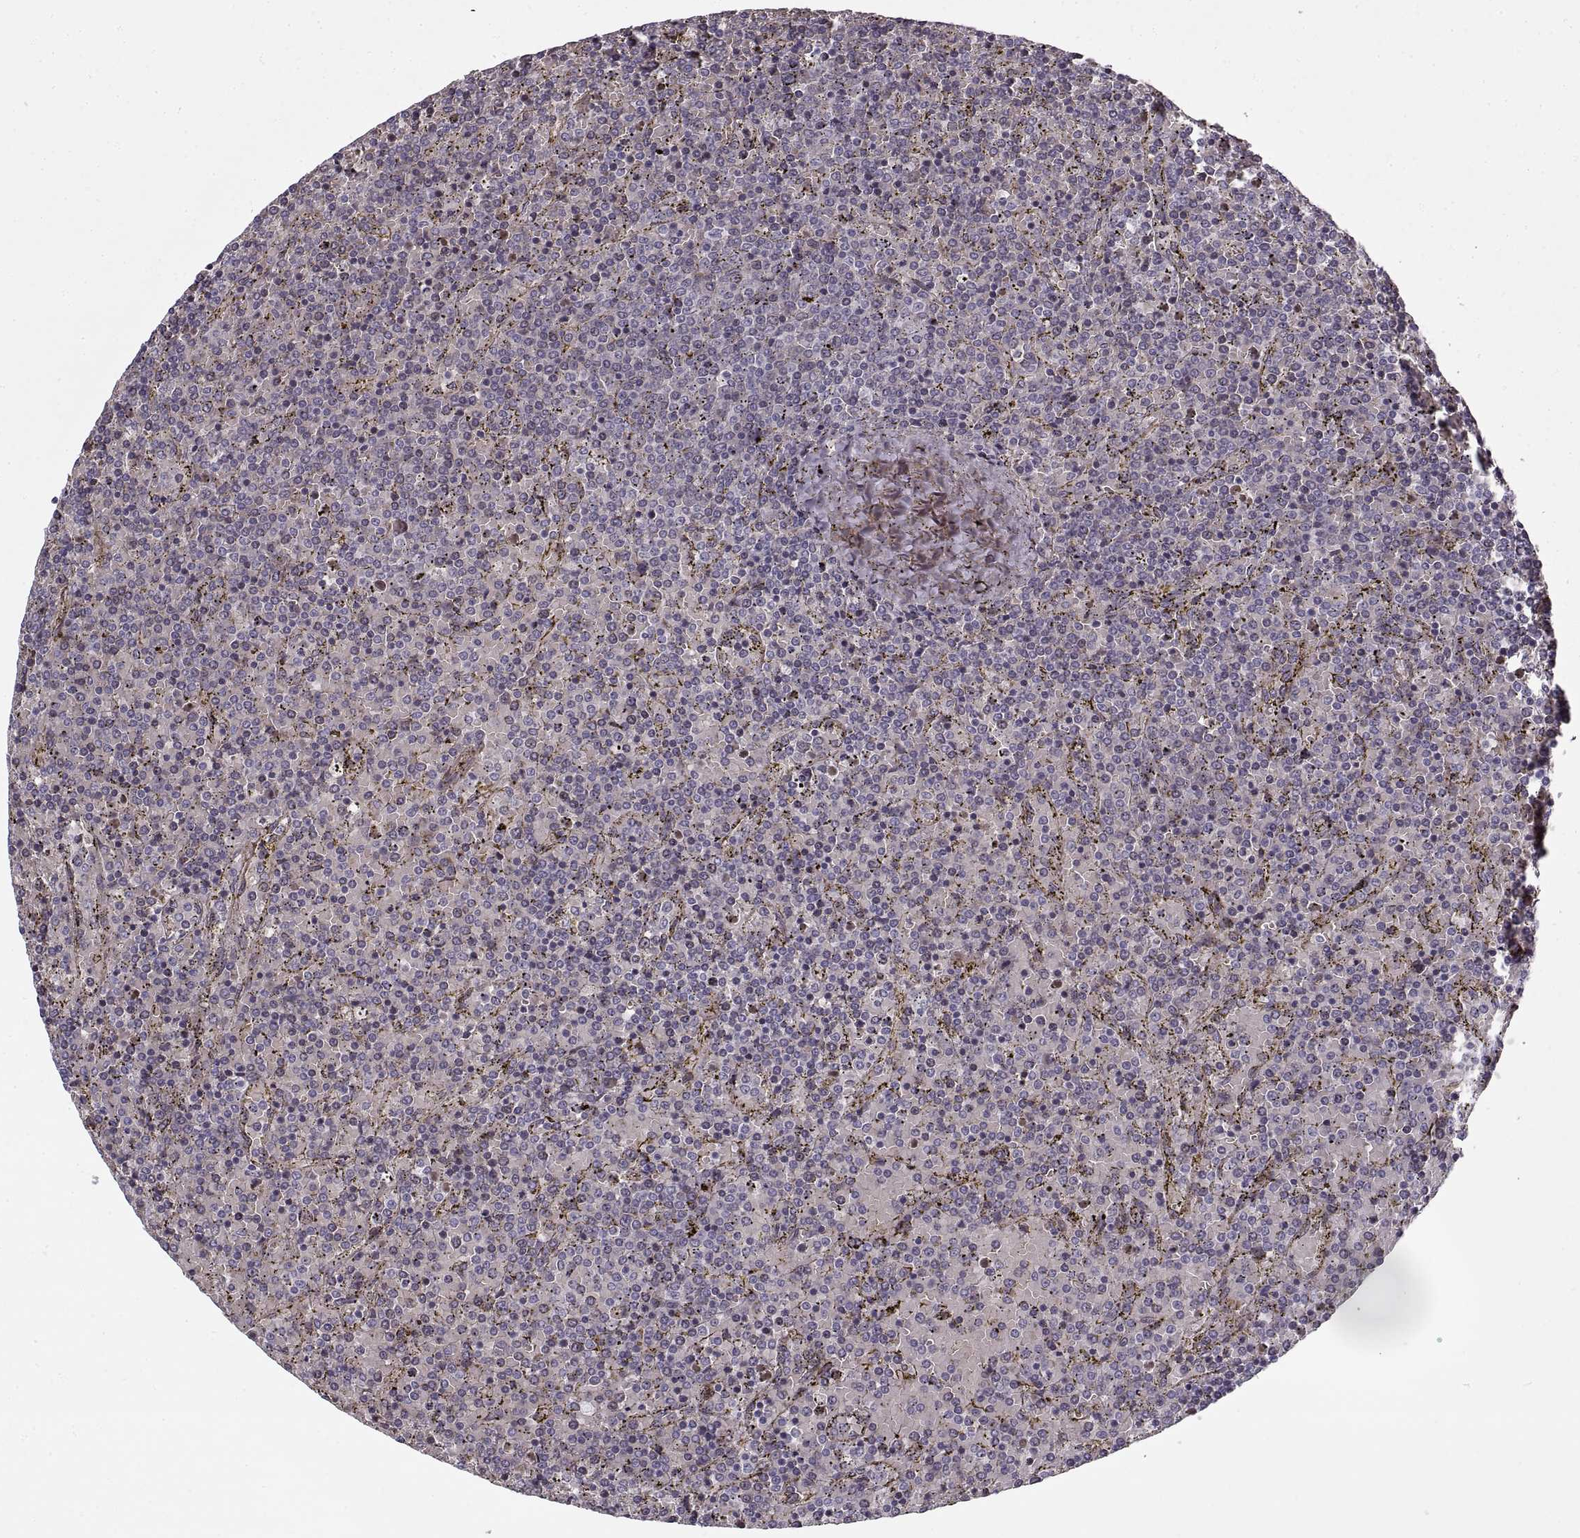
{"staining": {"intensity": "negative", "quantity": "none", "location": "none"}, "tissue": "lymphoma", "cell_type": "Tumor cells", "image_type": "cancer", "snomed": [{"axis": "morphology", "description": "Malignant lymphoma, non-Hodgkin's type, Low grade"}, {"axis": "topography", "description": "Spleen"}], "caption": "The photomicrograph demonstrates no significant staining in tumor cells of lymphoma.", "gene": "LAMB2", "patient": {"sex": "female", "age": 77}}